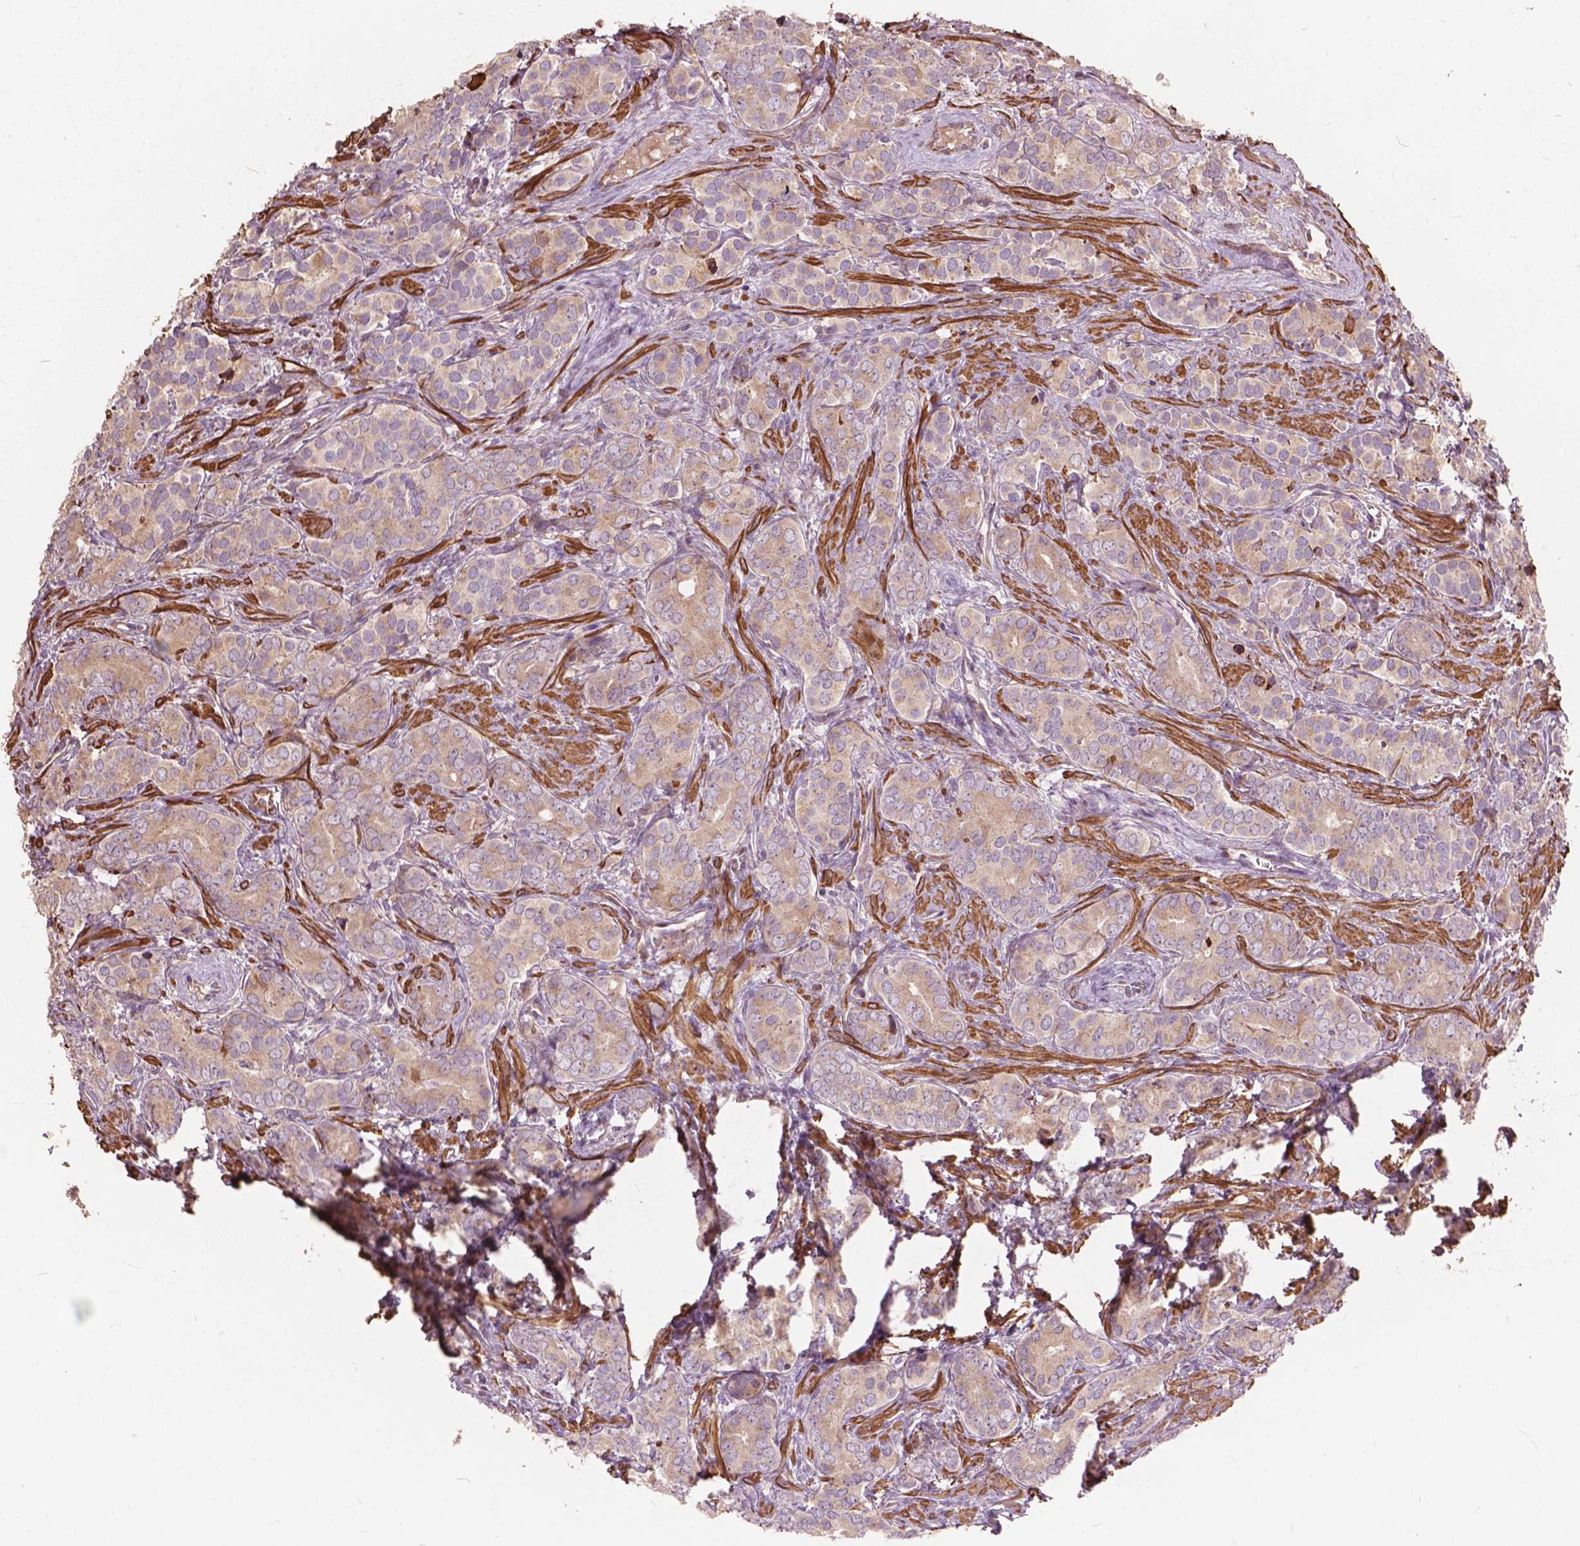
{"staining": {"intensity": "weak", "quantity": "25%-75%", "location": "cytoplasmic/membranous"}, "tissue": "prostate cancer", "cell_type": "Tumor cells", "image_type": "cancer", "snomed": [{"axis": "morphology", "description": "Adenocarcinoma, High grade"}, {"axis": "topography", "description": "Prostate"}], "caption": "A brown stain shows weak cytoplasmic/membranous staining of a protein in human prostate cancer tumor cells. Nuclei are stained in blue.", "gene": "FNIP1", "patient": {"sex": "male", "age": 84}}